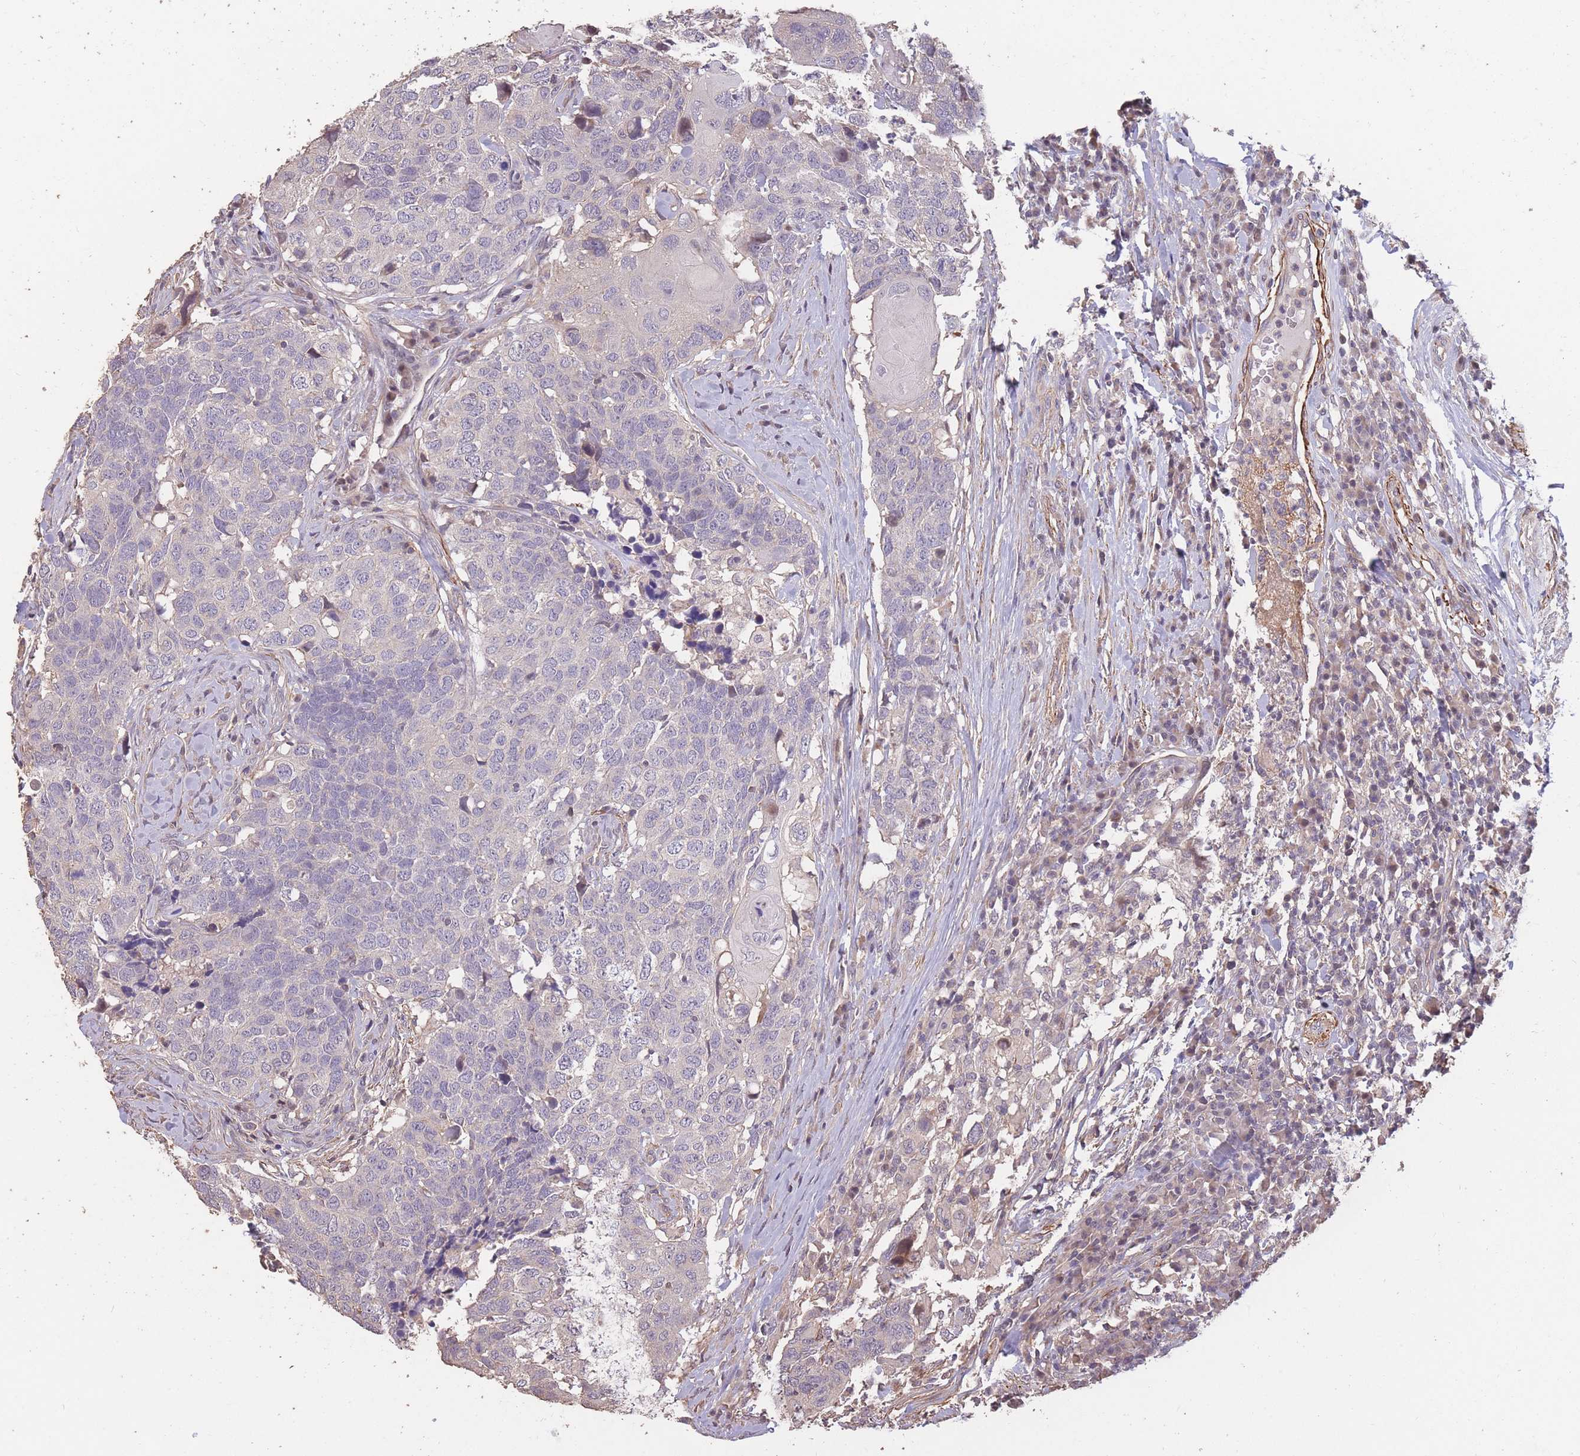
{"staining": {"intensity": "negative", "quantity": "none", "location": "none"}, "tissue": "head and neck cancer", "cell_type": "Tumor cells", "image_type": "cancer", "snomed": [{"axis": "morphology", "description": "Normal tissue, NOS"}, {"axis": "morphology", "description": "Squamous cell carcinoma, NOS"}, {"axis": "topography", "description": "Skeletal muscle"}, {"axis": "topography", "description": "Vascular tissue"}, {"axis": "topography", "description": "Peripheral nerve tissue"}, {"axis": "topography", "description": "Head-Neck"}], "caption": "High power microscopy histopathology image of an IHC histopathology image of squamous cell carcinoma (head and neck), revealing no significant expression in tumor cells.", "gene": "NLRC4", "patient": {"sex": "male", "age": 66}}